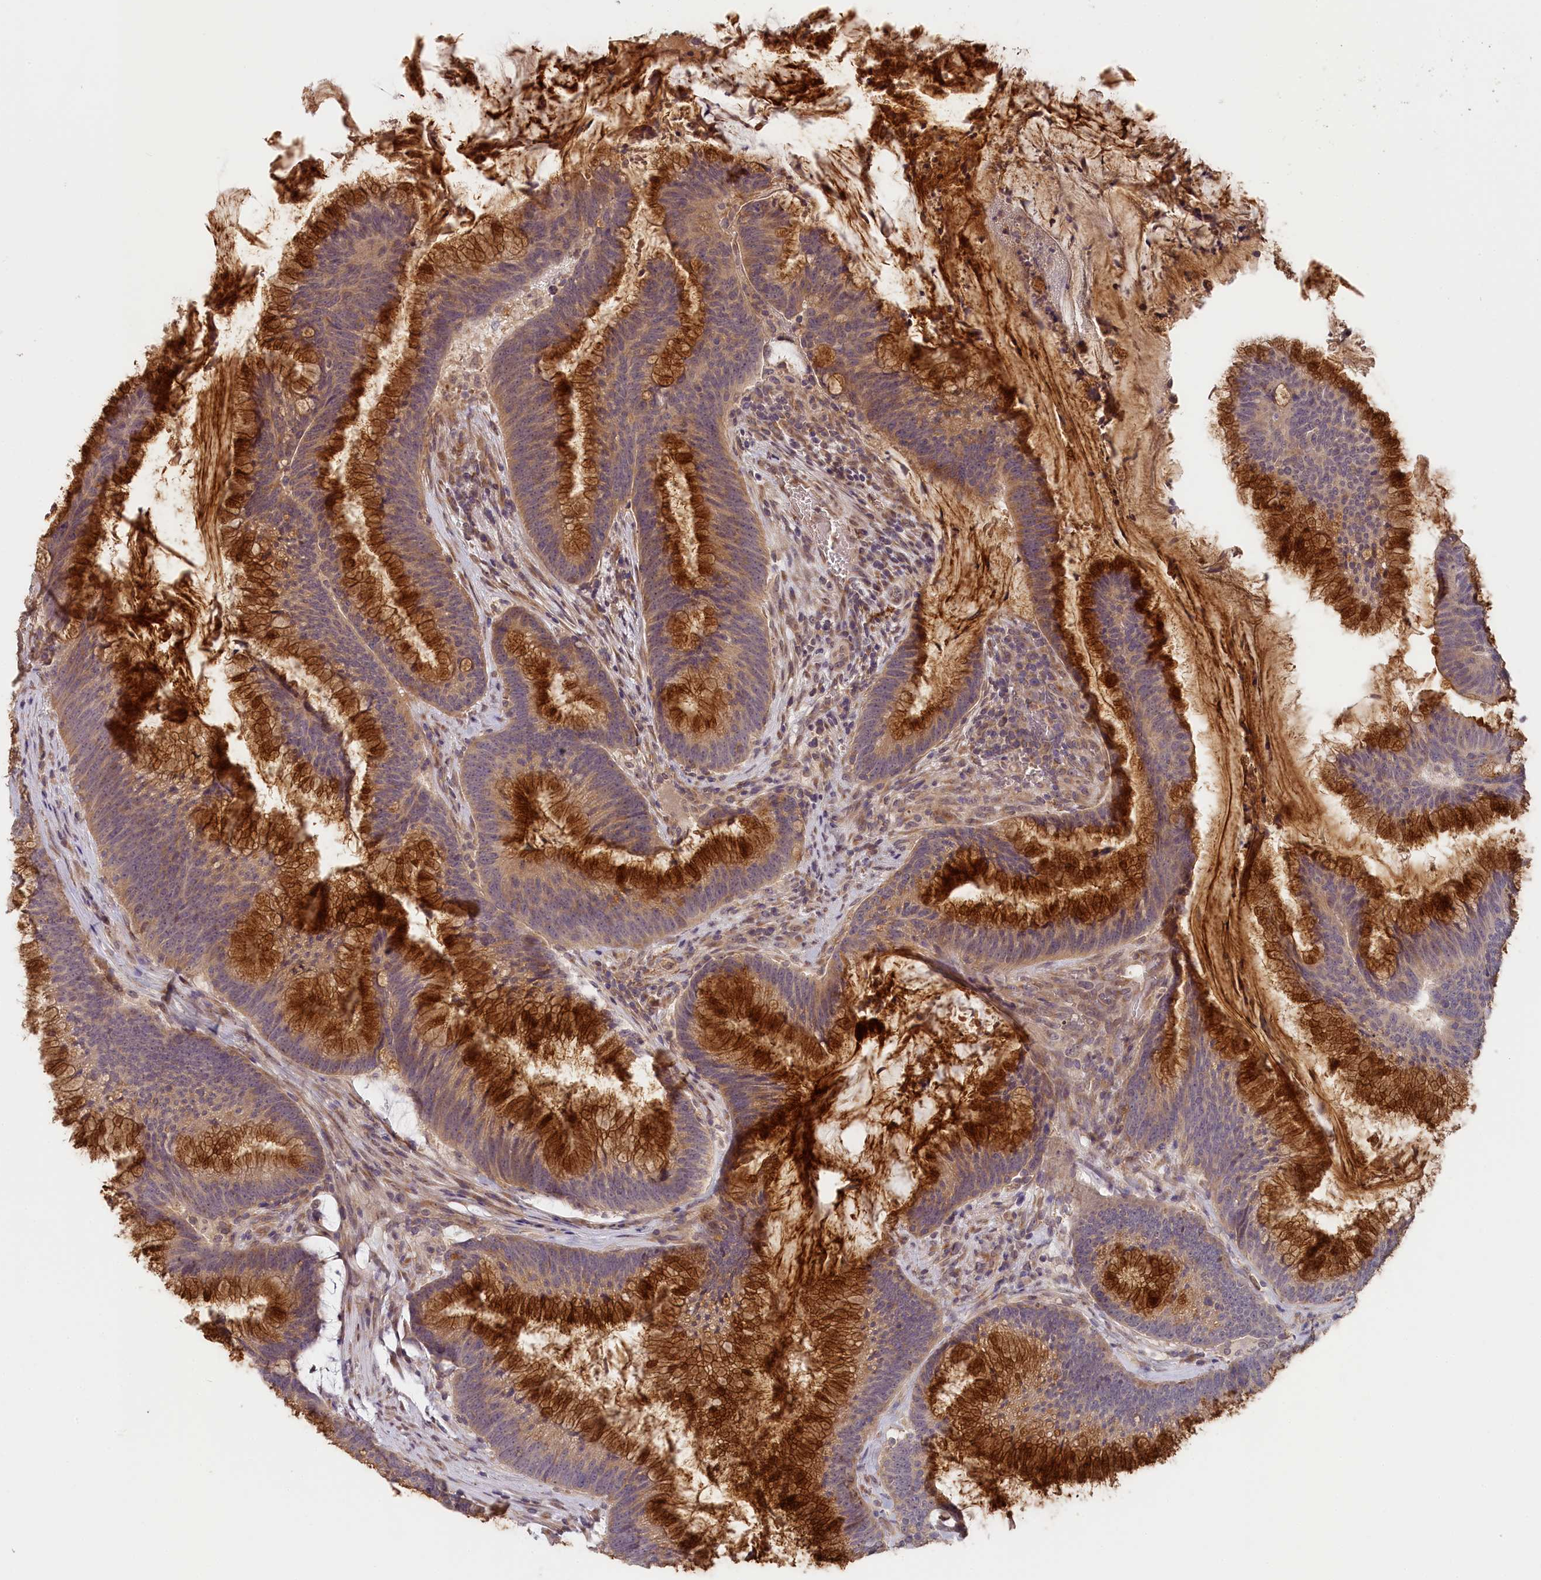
{"staining": {"intensity": "strong", "quantity": "25%-75%", "location": "cytoplasmic/membranous"}, "tissue": "colorectal cancer", "cell_type": "Tumor cells", "image_type": "cancer", "snomed": [{"axis": "morphology", "description": "Adenocarcinoma, NOS"}, {"axis": "topography", "description": "Rectum"}], "caption": "IHC micrograph of human colorectal cancer stained for a protein (brown), which demonstrates high levels of strong cytoplasmic/membranous expression in about 25%-75% of tumor cells.", "gene": "STX16", "patient": {"sex": "female", "age": 77}}